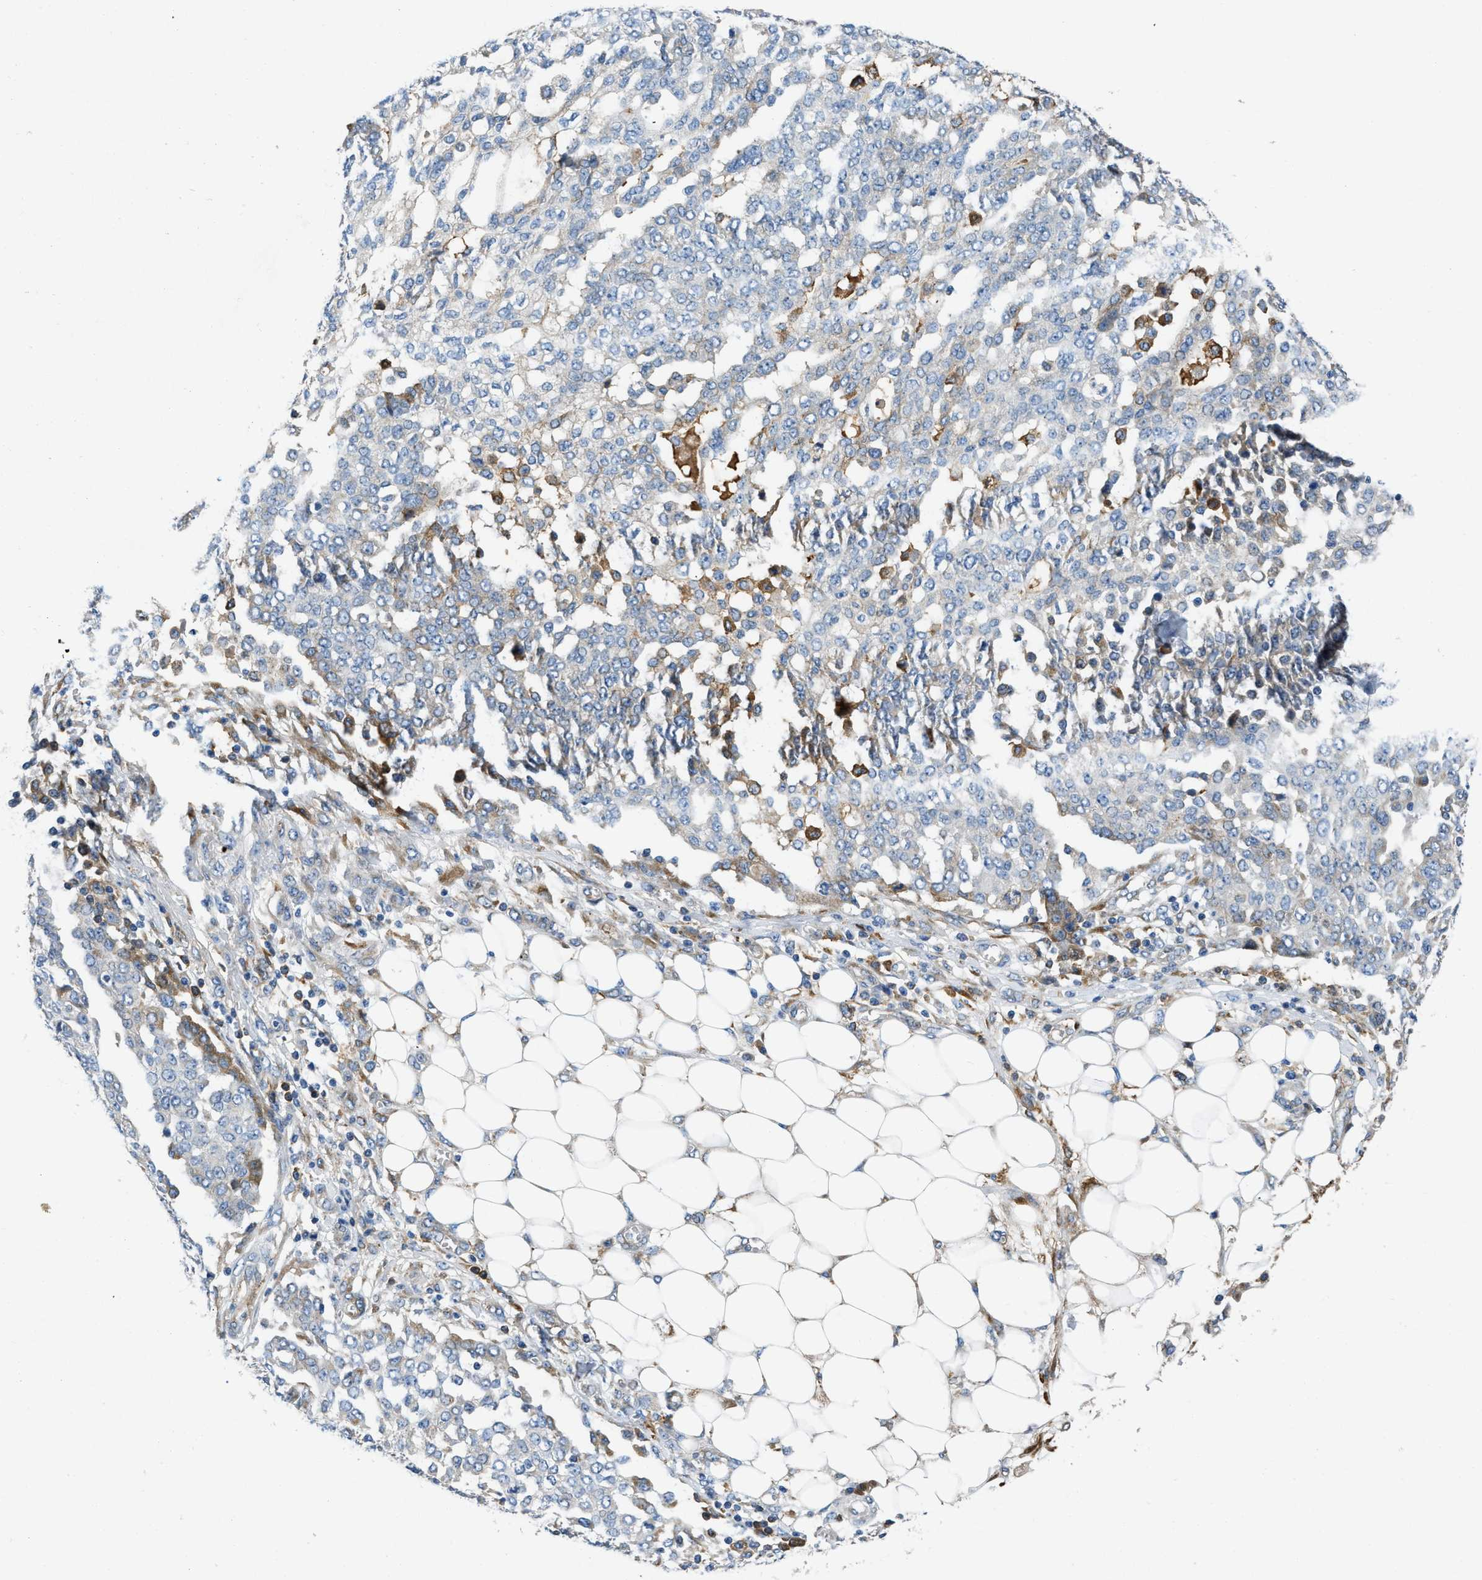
{"staining": {"intensity": "weak", "quantity": "<25%", "location": "cytoplasmic/membranous"}, "tissue": "ovarian cancer", "cell_type": "Tumor cells", "image_type": "cancer", "snomed": [{"axis": "morphology", "description": "Cystadenocarcinoma, serous, NOS"}, {"axis": "topography", "description": "Soft tissue"}, {"axis": "topography", "description": "Ovary"}], "caption": "Immunohistochemistry image of human ovarian serous cystadenocarcinoma stained for a protein (brown), which demonstrates no positivity in tumor cells.", "gene": "GGCX", "patient": {"sex": "female", "age": 57}}